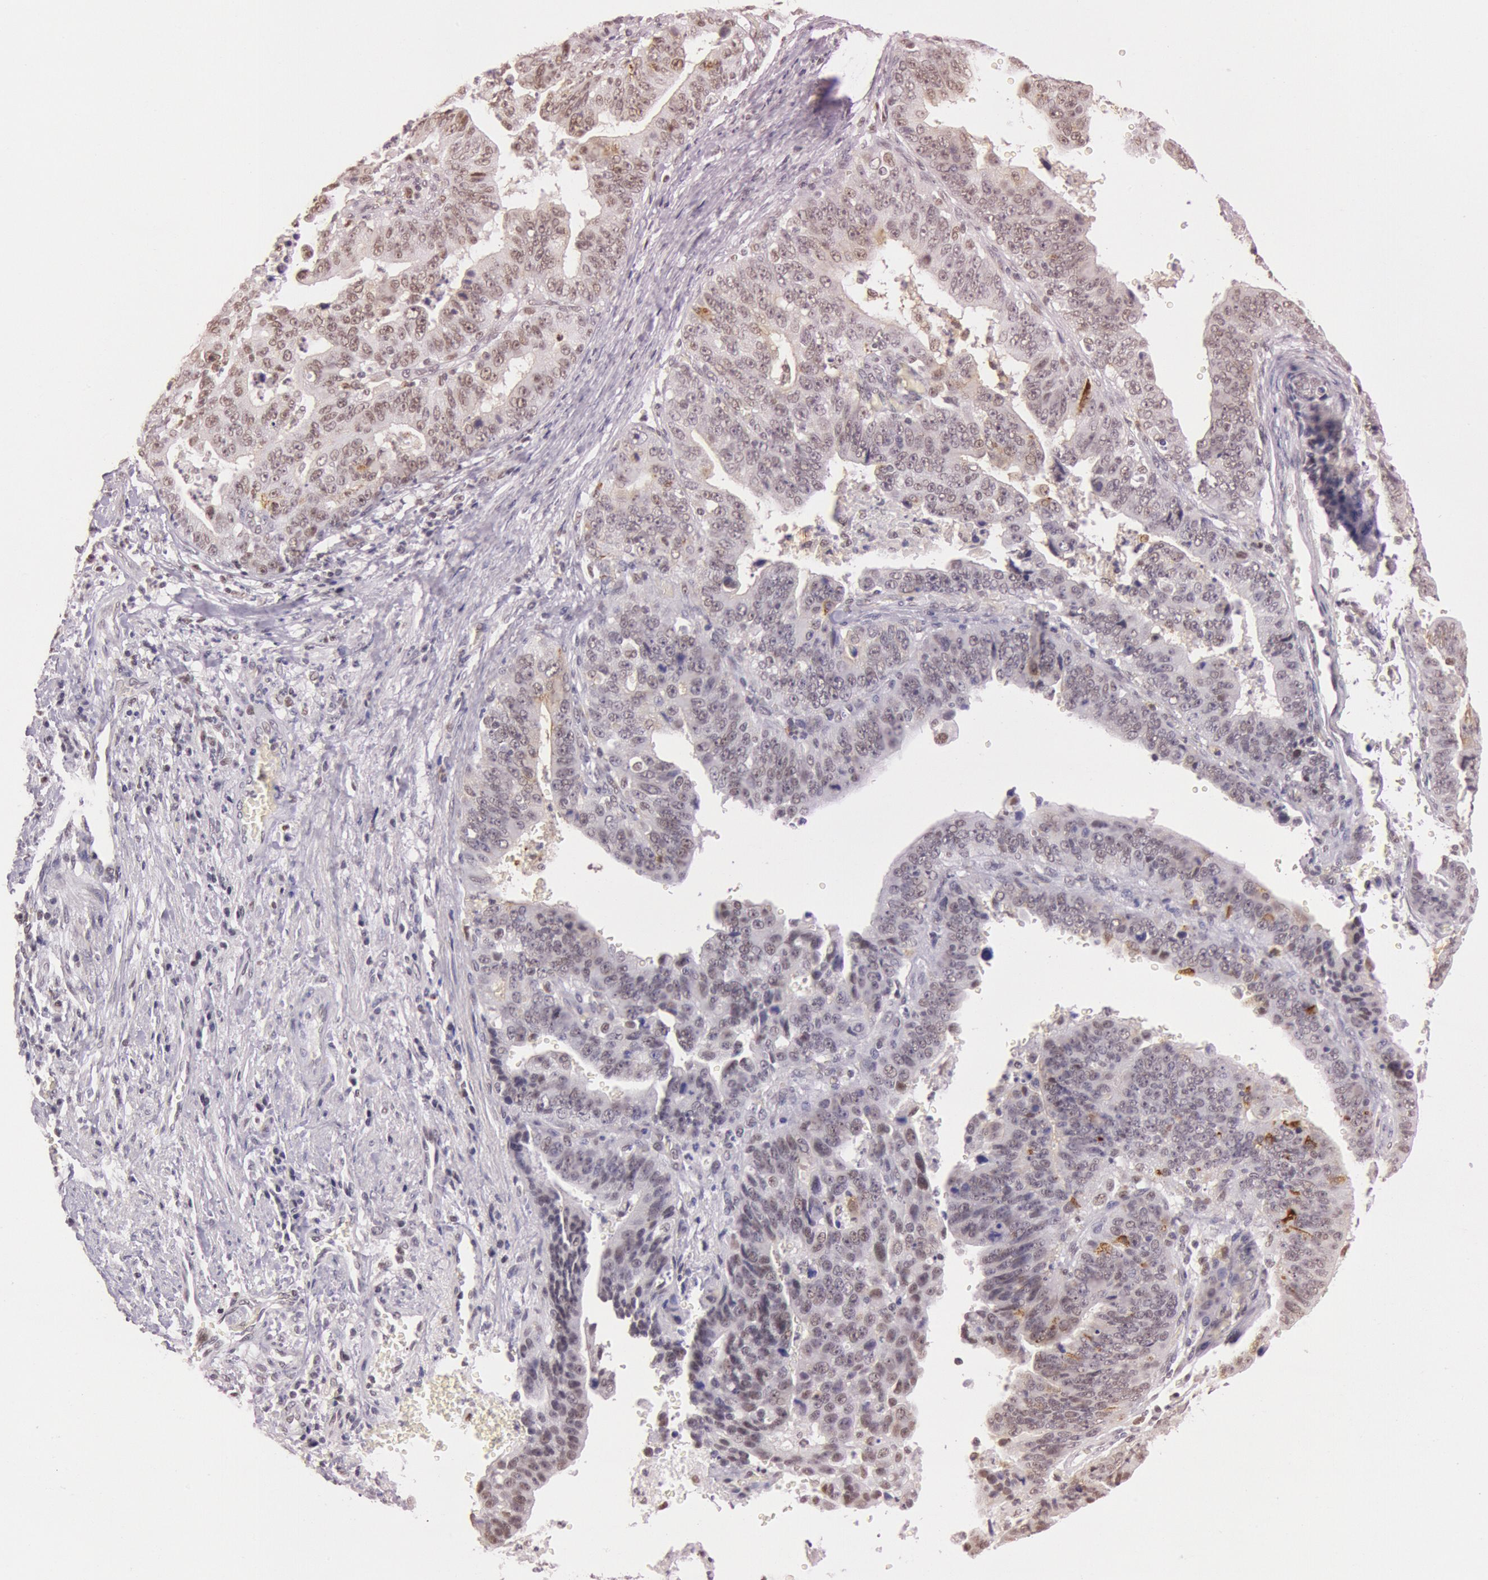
{"staining": {"intensity": "weak", "quantity": "<25%", "location": "nuclear"}, "tissue": "stomach cancer", "cell_type": "Tumor cells", "image_type": "cancer", "snomed": [{"axis": "morphology", "description": "Adenocarcinoma, NOS"}, {"axis": "topography", "description": "Stomach, upper"}], "caption": "Immunohistochemistry histopathology image of neoplastic tissue: stomach cancer stained with DAB (3,3'-diaminobenzidine) exhibits no significant protein expression in tumor cells.", "gene": "TASL", "patient": {"sex": "female", "age": 50}}